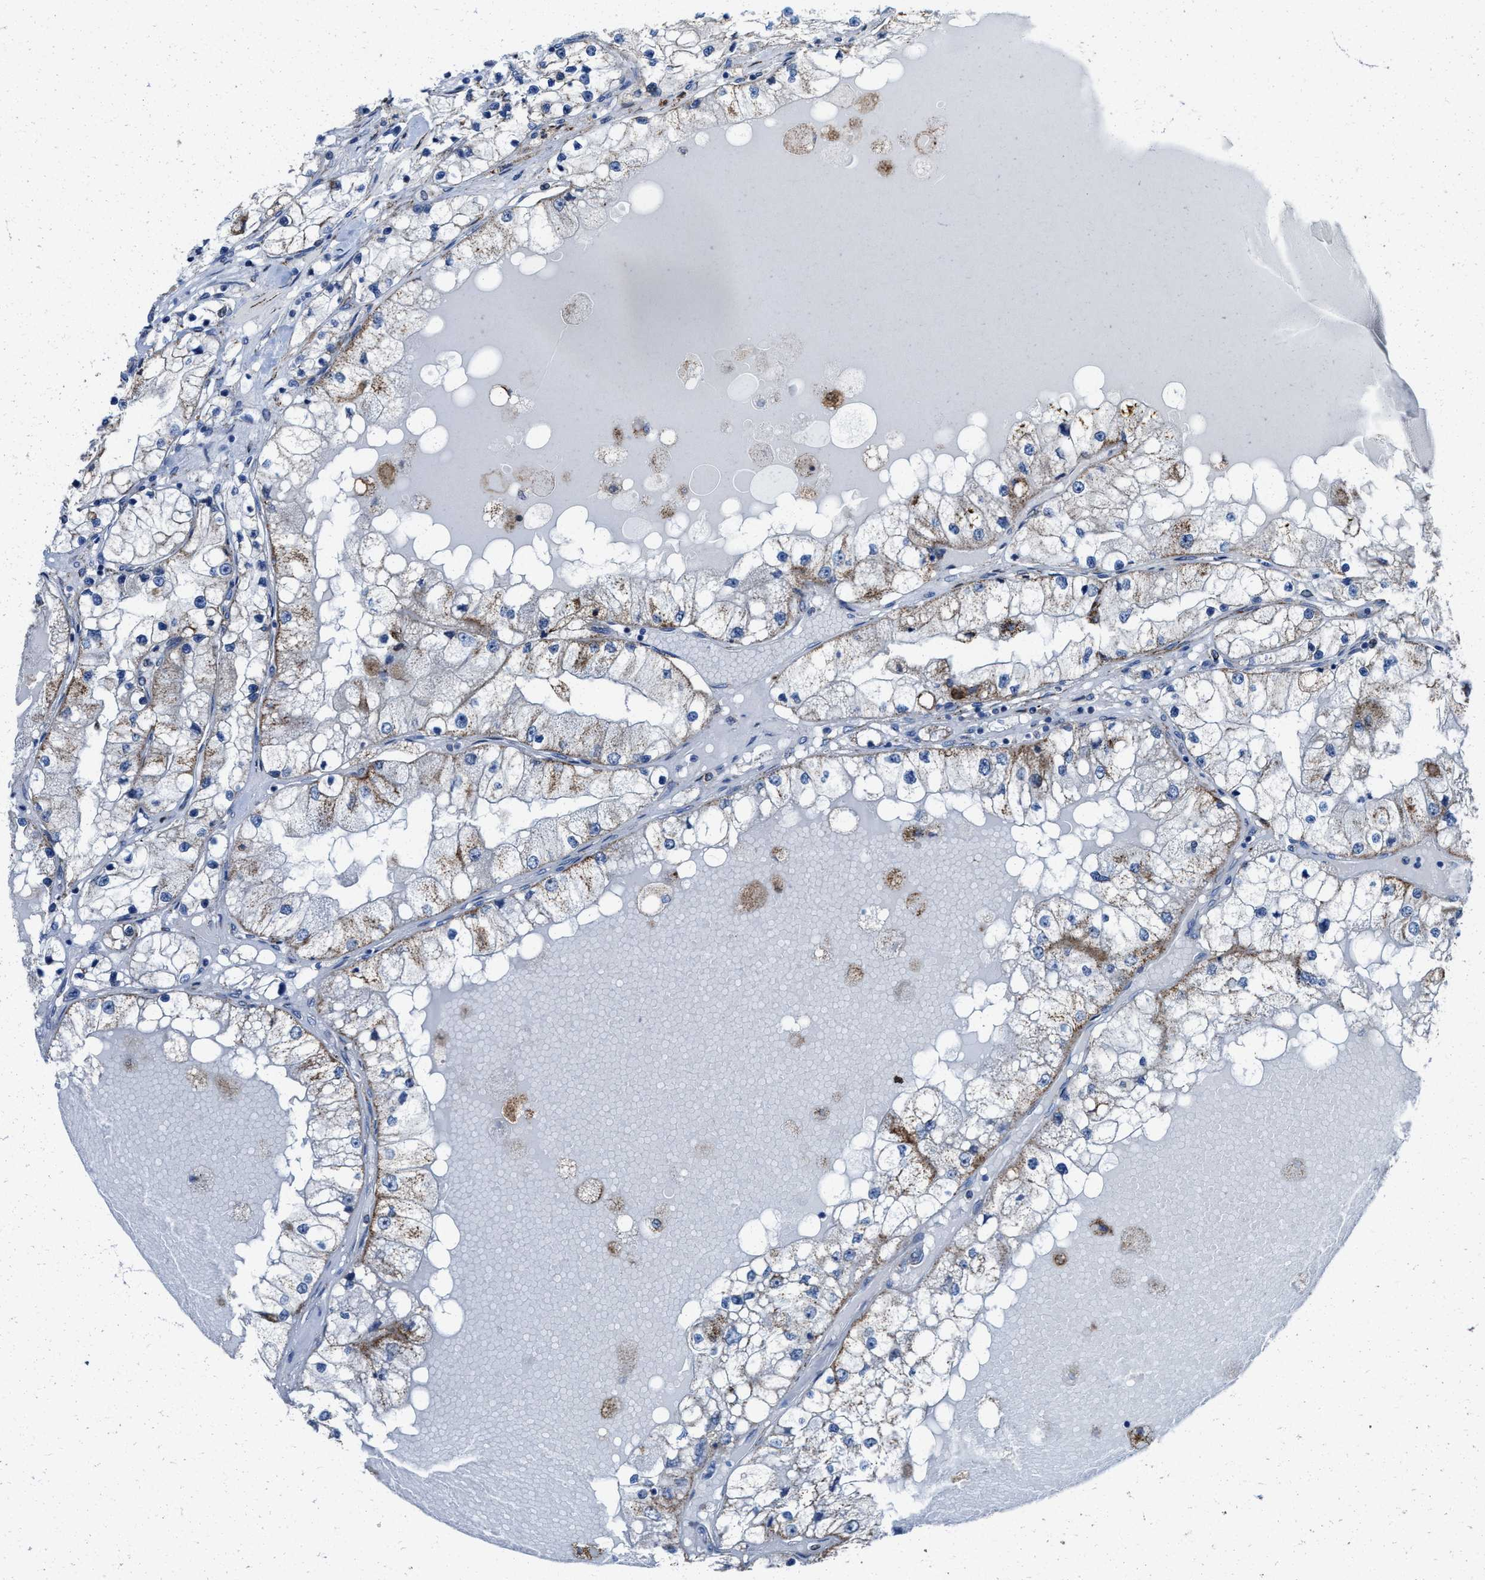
{"staining": {"intensity": "weak", "quantity": "<25%", "location": "cytoplasmic/membranous"}, "tissue": "renal cancer", "cell_type": "Tumor cells", "image_type": "cancer", "snomed": [{"axis": "morphology", "description": "Adenocarcinoma, NOS"}, {"axis": "topography", "description": "Kidney"}], "caption": "IHC photomicrograph of human renal cancer stained for a protein (brown), which demonstrates no expression in tumor cells.", "gene": "ALDH1B1", "patient": {"sex": "male", "age": 68}}